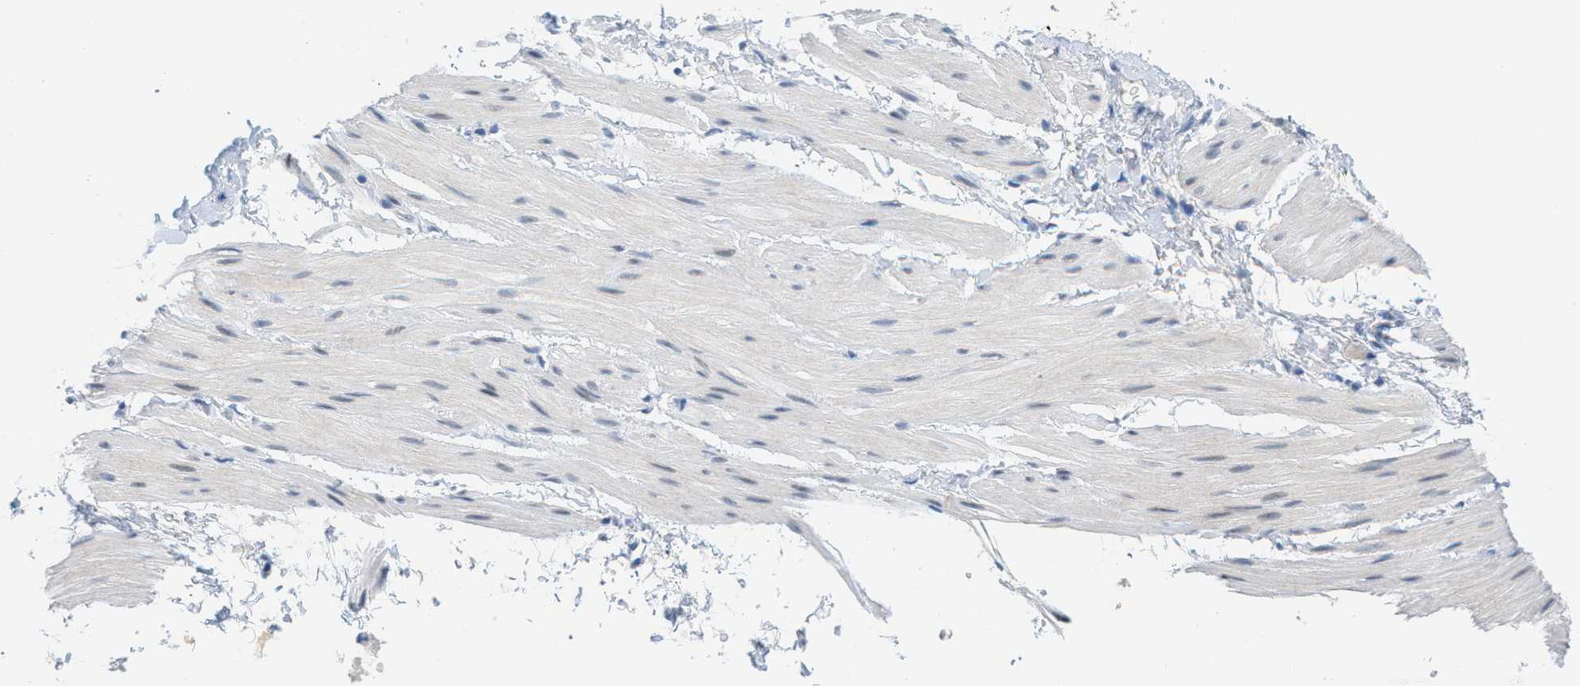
{"staining": {"intensity": "negative", "quantity": "none", "location": "none"}, "tissue": "smooth muscle", "cell_type": "Smooth muscle cells", "image_type": "normal", "snomed": [{"axis": "morphology", "description": "Normal tissue, NOS"}, {"axis": "topography", "description": "Smooth muscle"}], "caption": "A histopathology image of smooth muscle stained for a protein displays no brown staining in smooth muscle cells.", "gene": "HSF2", "patient": {"sex": "male", "age": 16}}